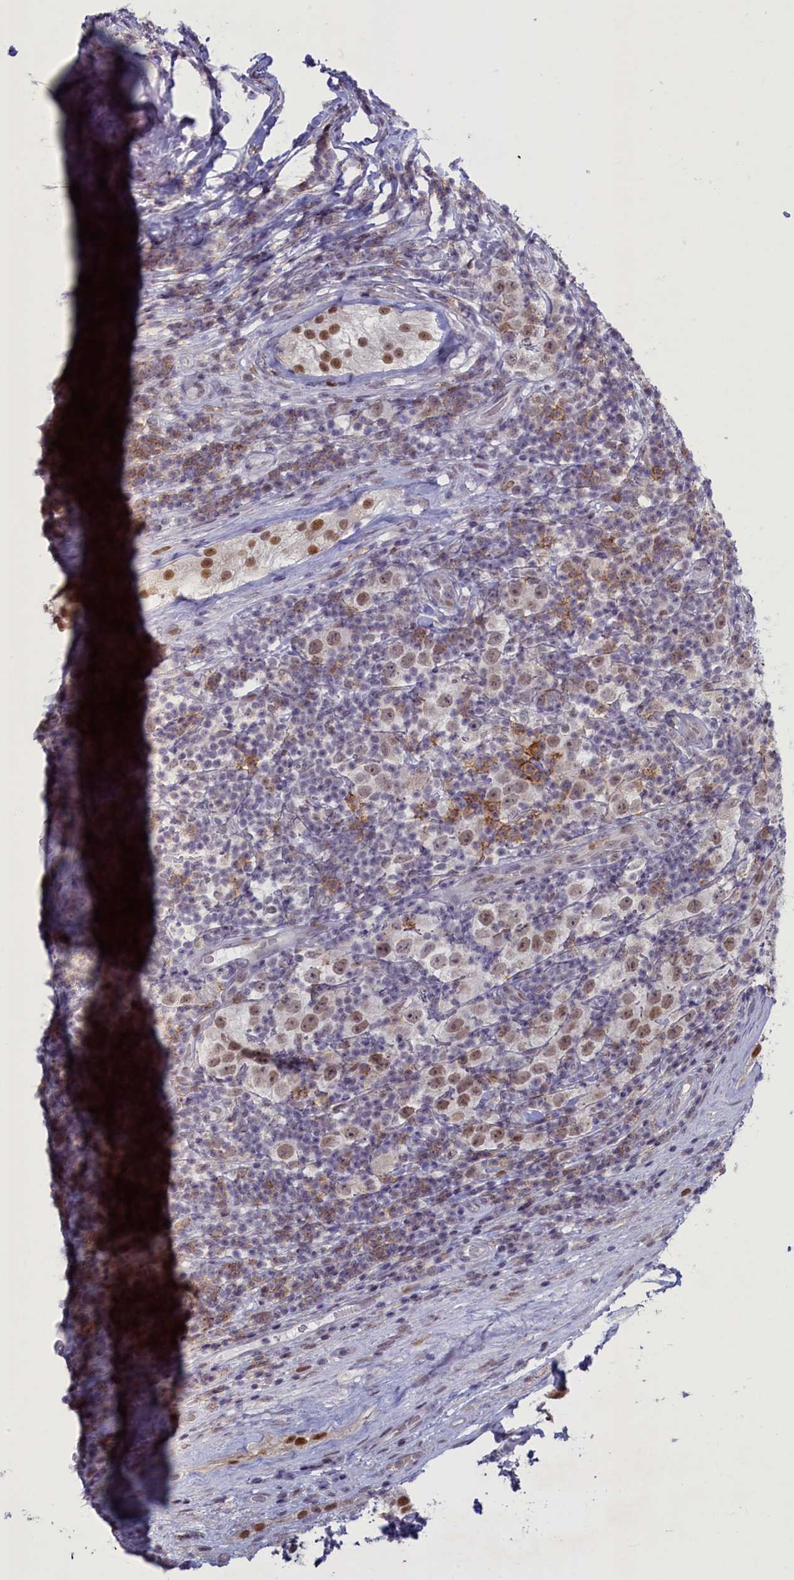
{"staining": {"intensity": "weak", "quantity": "25%-75%", "location": "nuclear"}, "tissue": "testis cancer", "cell_type": "Tumor cells", "image_type": "cancer", "snomed": [{"axis": "morphology", "description": "Normal tissue, NOS"}, {"axis": "morphology", "description": "Urothelial carcinoma, High grade"}, {"axis": "morphology", "description": "Seminoma, NOS"}, {"axis": "morphology", "description": "Carcinoma, Embryonal, NOS"}, {"axis": "topography", "description": "Urinary bladder"}, {"axis": "topography", "description": "Testis"}], "caption": "Brown immunohistochemical staining in human testis cancer (embryonal carcinoma) displays weak nuclear staining in approximately 25%-75% of tumor cells. Nuclei are stained in blue.", "gene": "ATF7IP2", "patient": {"sex": "male", "age": 41}}